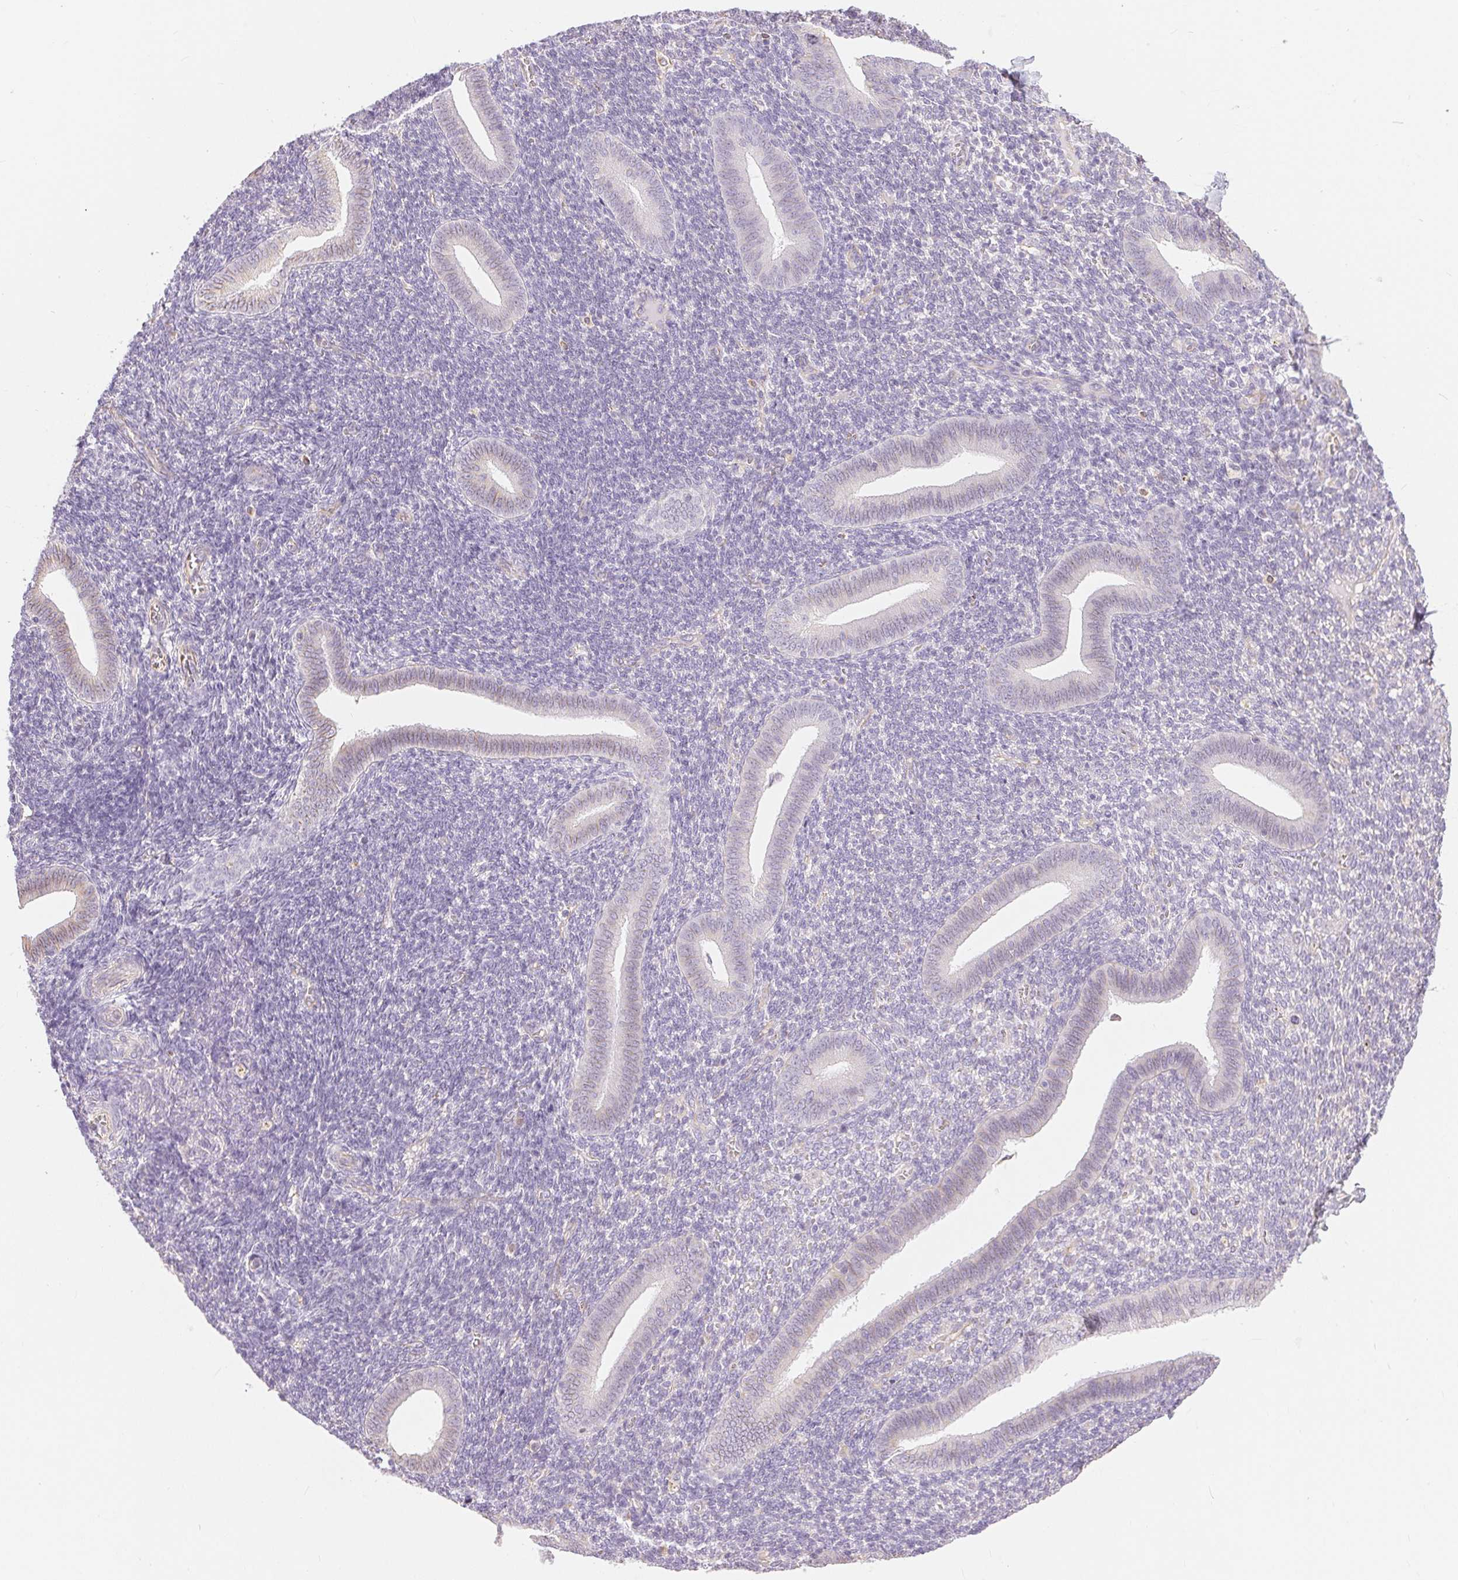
{"staining": {"intensity": "negative", "quantity": "none", "location": "none"}, "tissue": "endometrium", "cell_type": "Cells in endometrial stroma", "image_type": "normal", "snomed": [{"axis": "morphology", "description": "Normal tissue, NOS"}, {"axis": "topography", "description": "Endometrium"}], "caption": "Cells in endometrial stroma show no significant staining in normal endometrium.", "gene": "GFAP", "patient": {"sex": "female", "age": 25}}